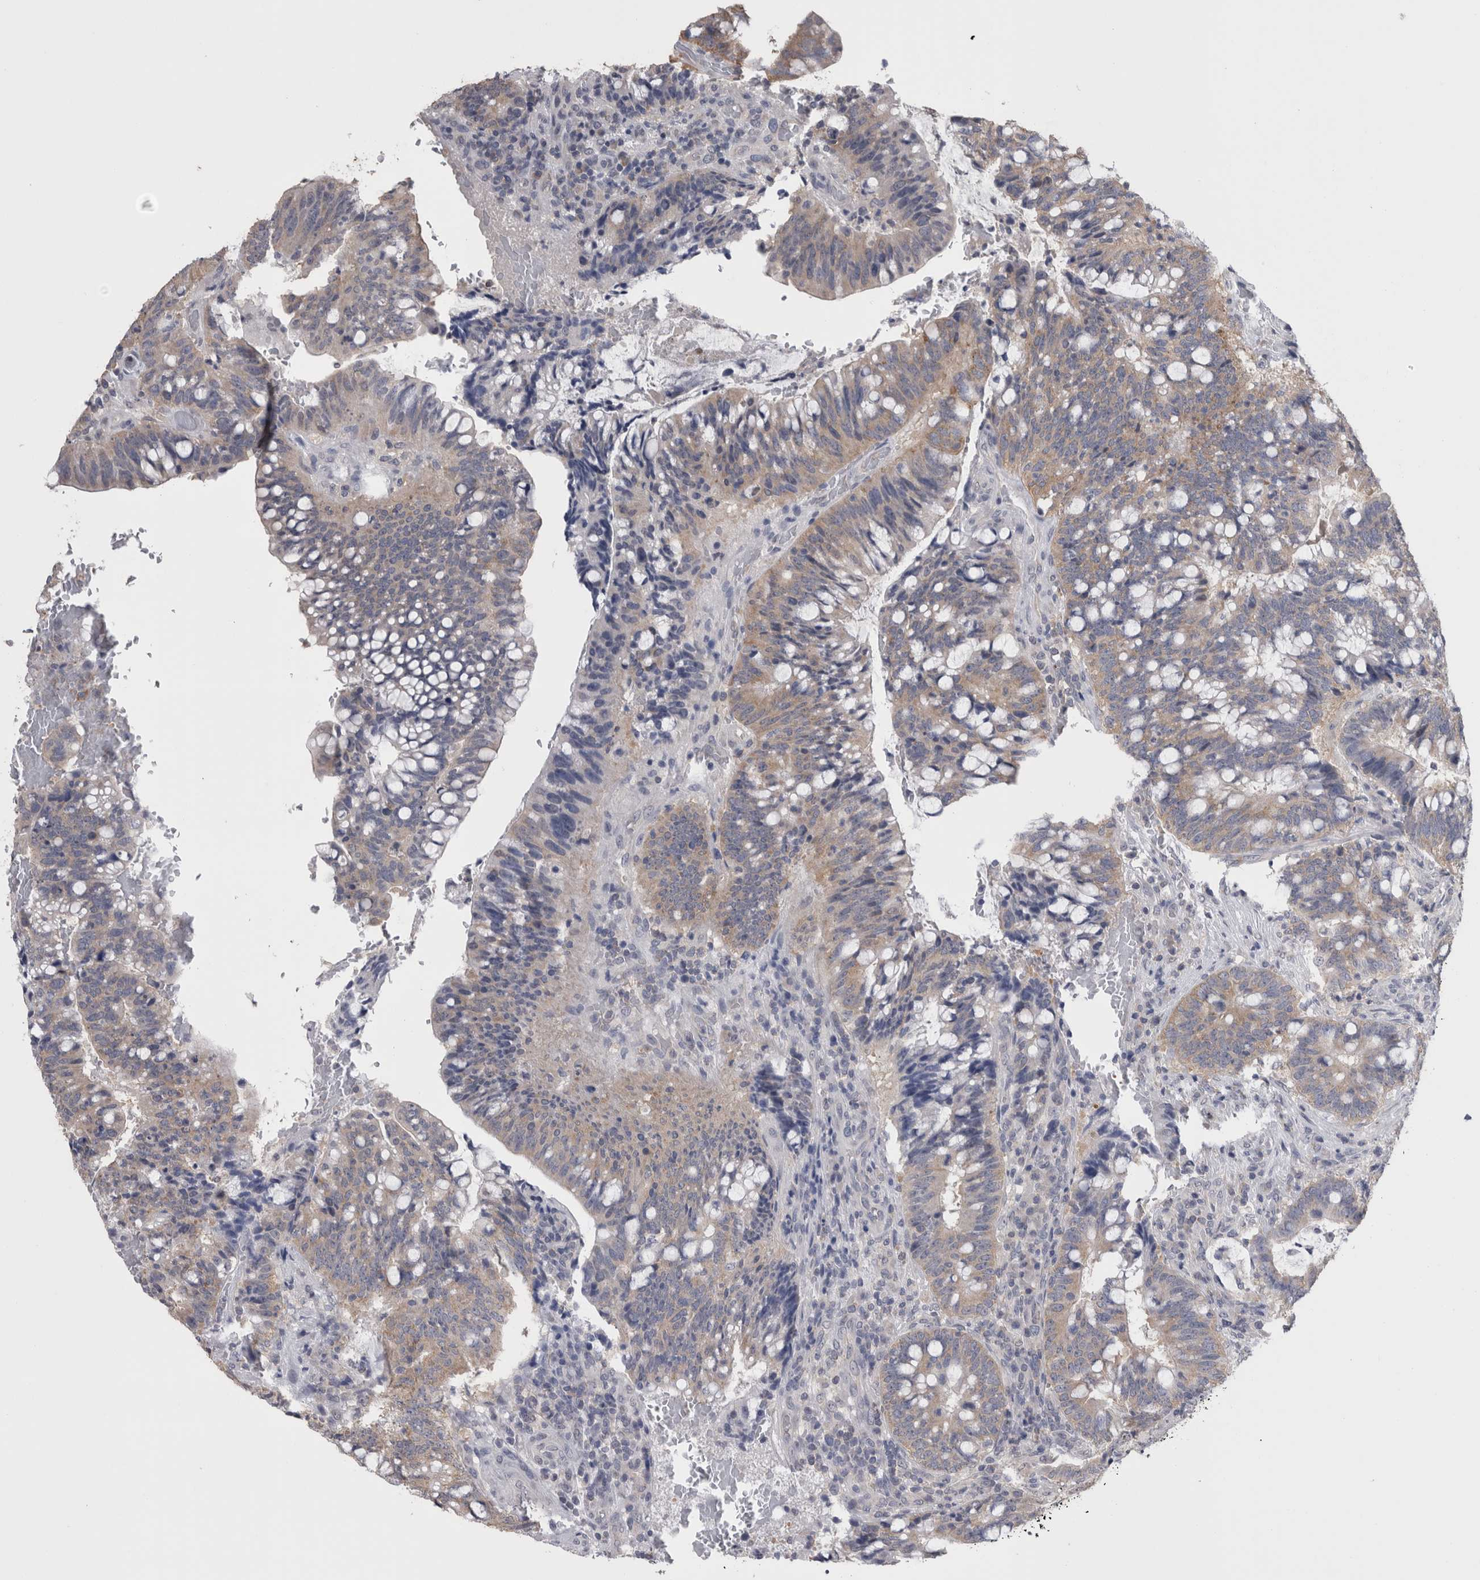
{"staining": {"intensity": "weak", "quantity": ">75%", "location": "cytoplasmic/membranous"}, "tissue": "colorectal cancer", "cell_type": "Tumor cells", "image_type": "cancer", "snomed": [{"axis": "morphology", "description": "Adenocarcinoma, NOS"}, {"axis": "topography", "description": "Colon"}], "caption": "Weak cytoplasmic/membranous protein positivity is identified in approximately >75% of tumor cells in colorectal cancer (adenocarcinoma). Using DAB (3,3'-diaminobenzidine) (brown) and hematoxylin (blue) stains, captured at high magnification using brightfield microscopy.", "gene": "DDX6", "patient": {"sex": "female", "age": 66}}